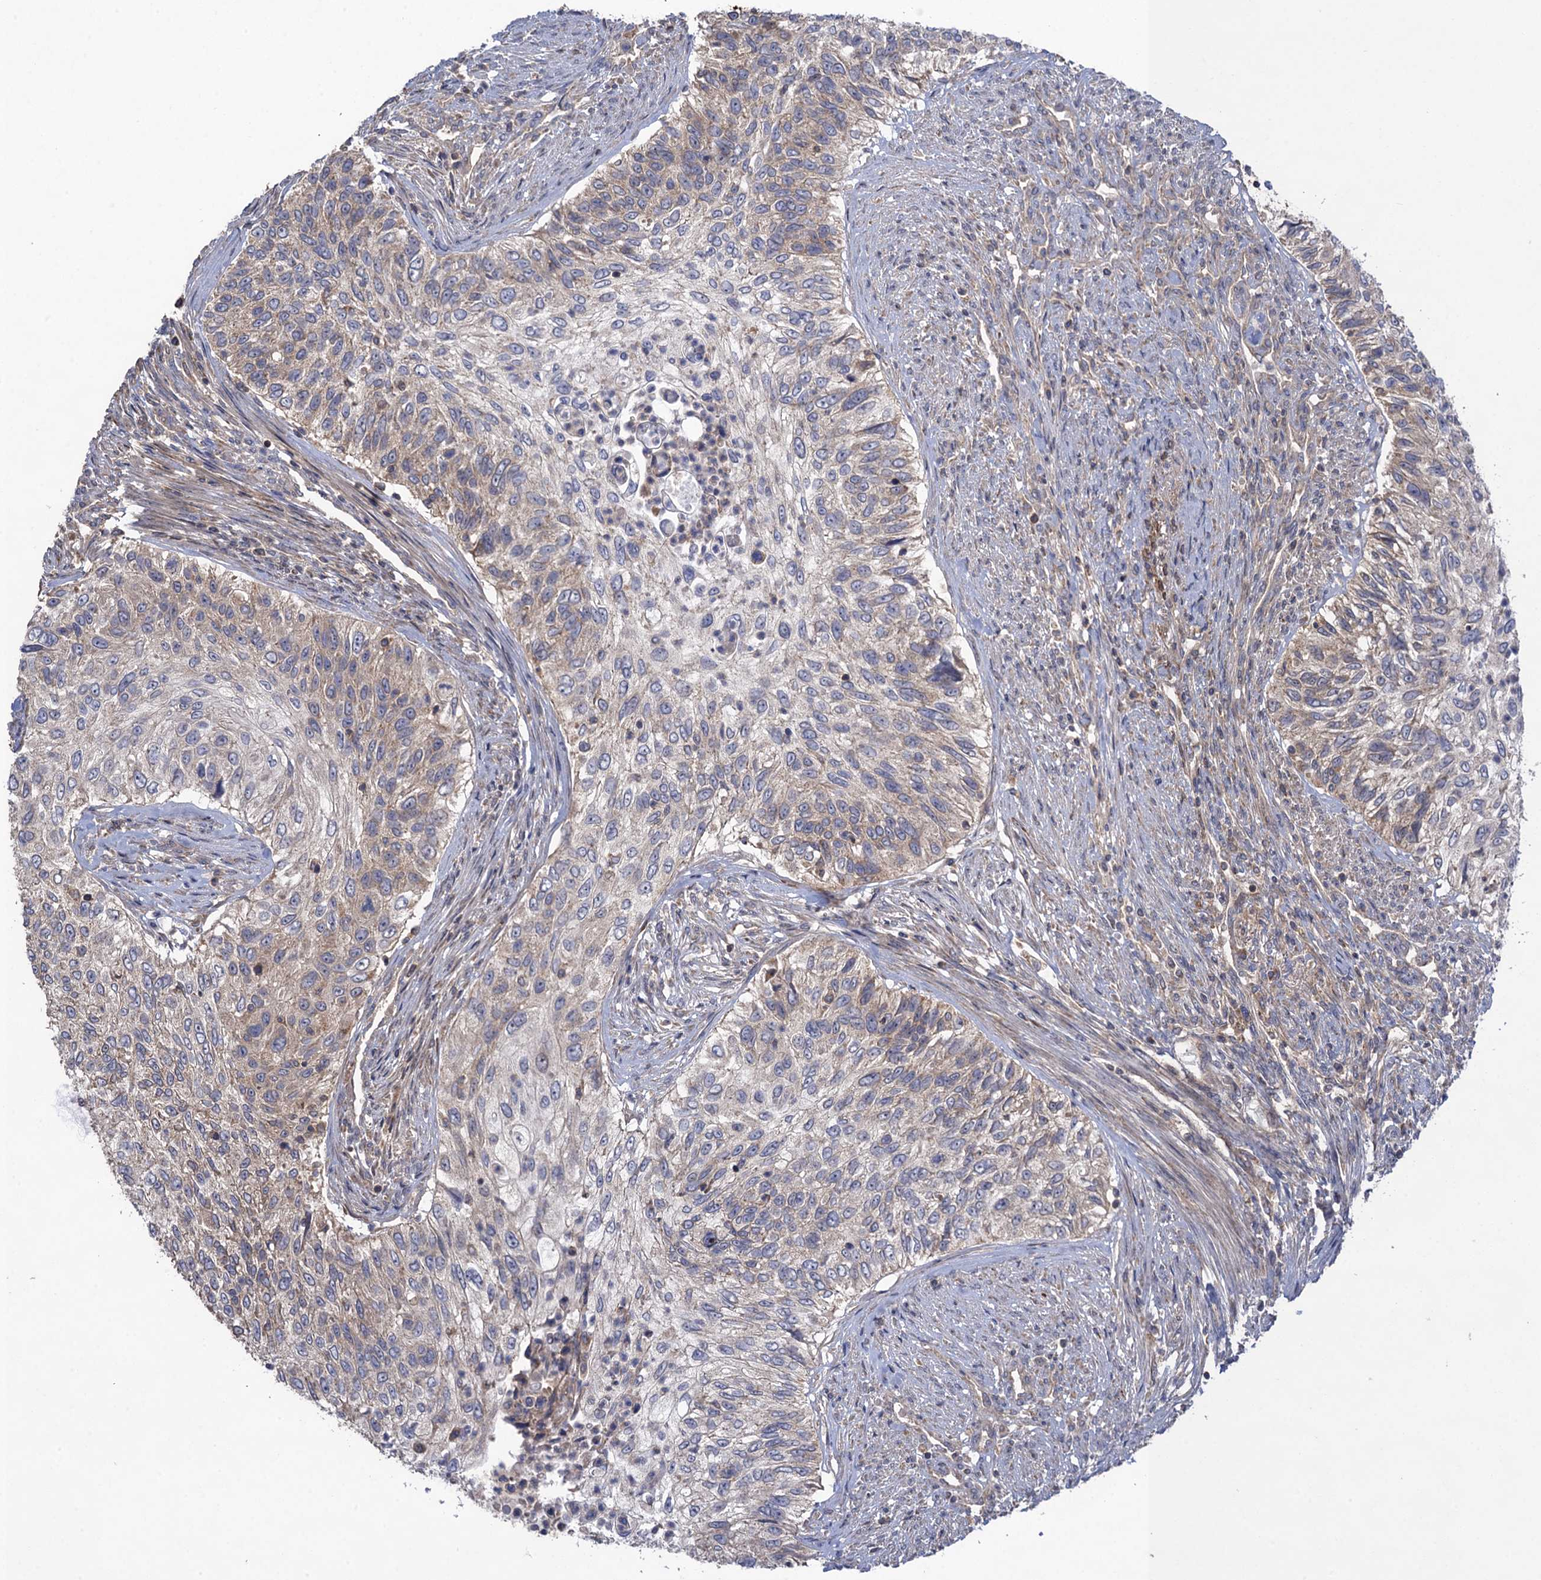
{"staining": {"intensity": "weak", "quantity": "<25%", "location": "cytoplasmic/membranous"}, "tissue": "urothelial cancer", "cell_type": "Tumor cells", "image_type": "cancer", "snomed": [{"axis": "morphology", "description": "Urothelial carcinoma, High grade"}, {"axis": "topography", "description": "Urinary bladder"}], "caption": "This photomicrograph is of urothelial carcinoma (high-grade) stained with immunohistochemistry (IHC) to label a protein in brown with the nuclei are counter-stained blue. There is no staining in tumor cells.", "gene": "WDR88", "patient": {"sex": "female", "age": 60}}